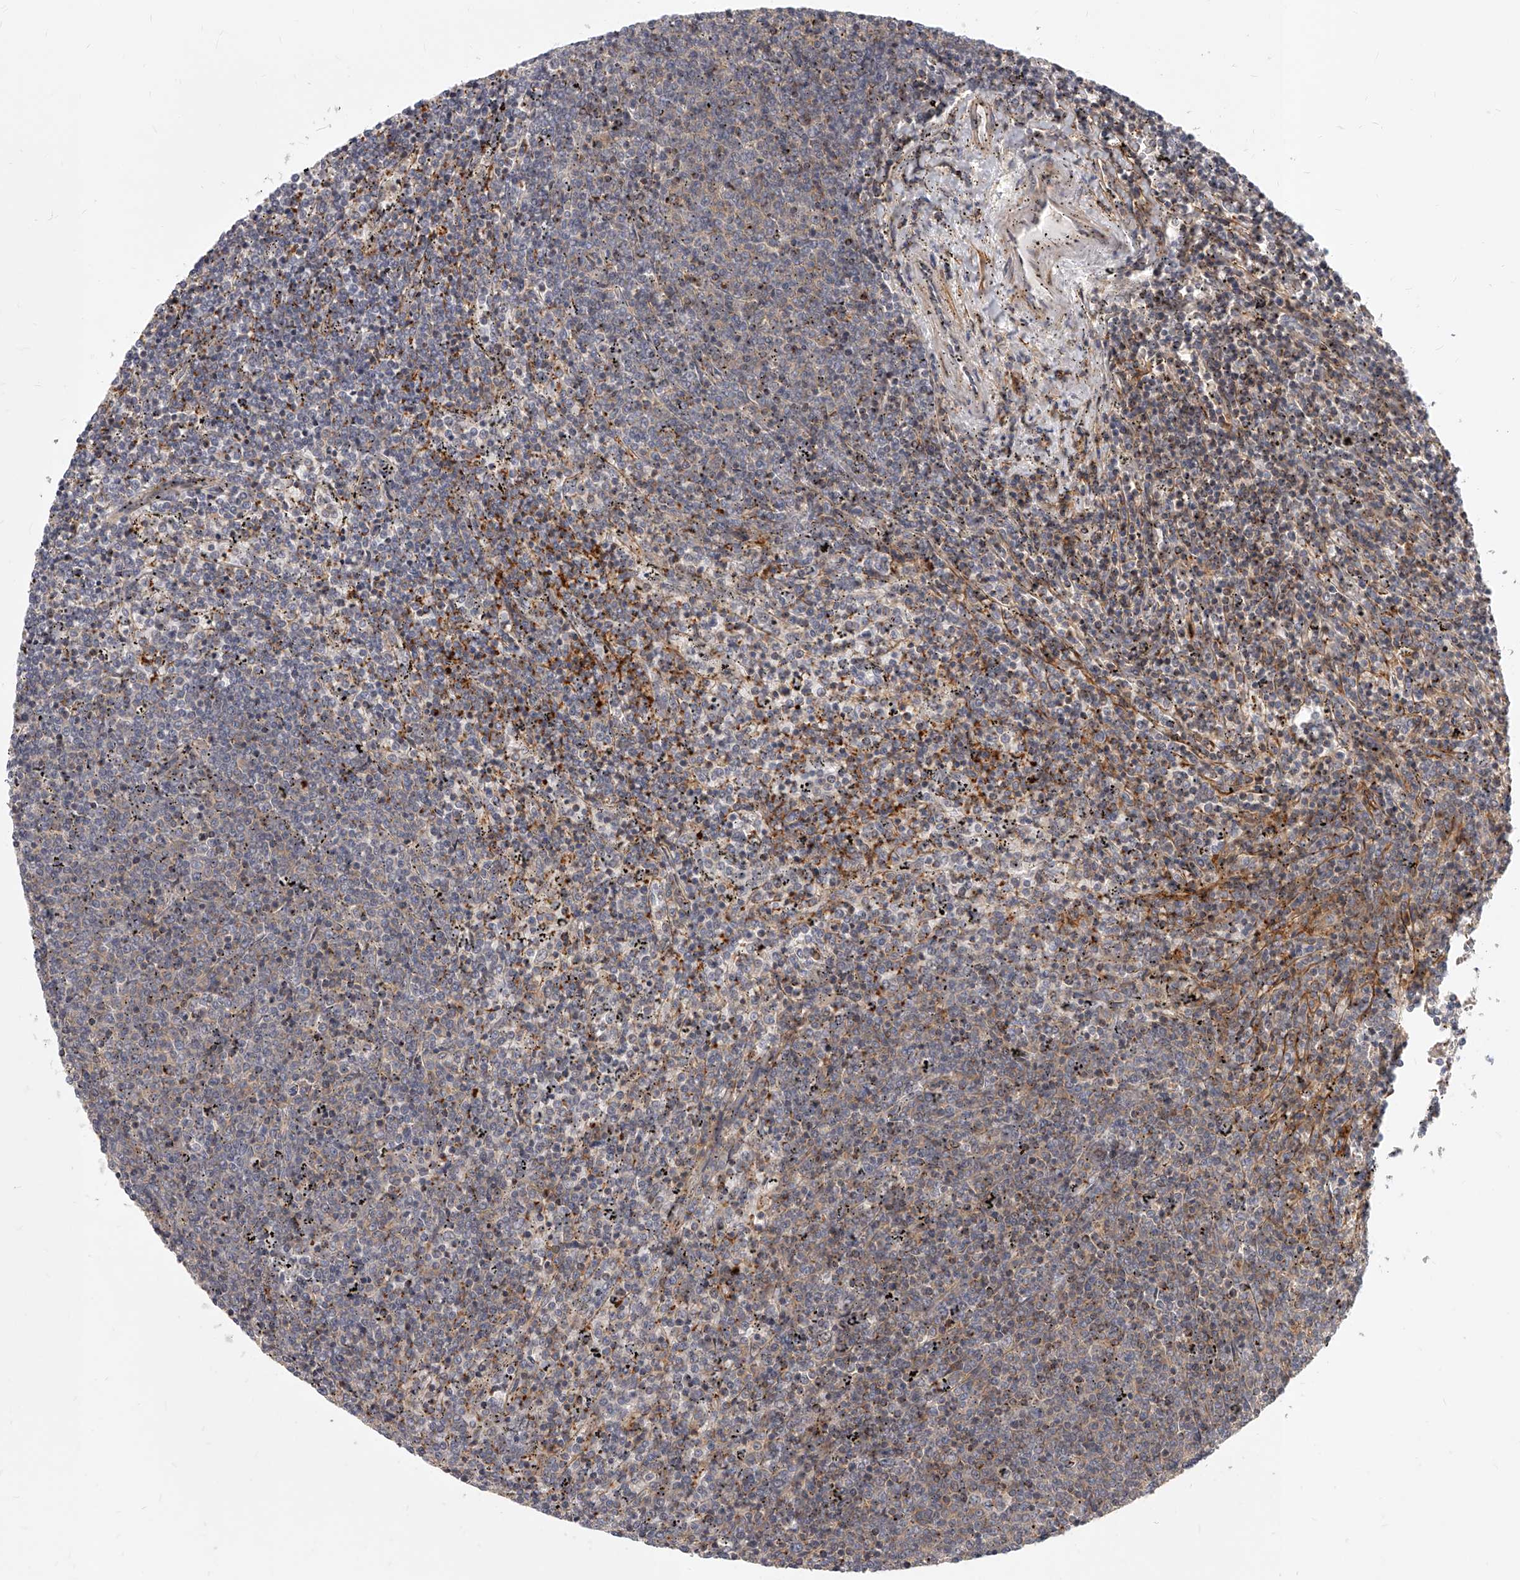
{"staining": {"intensity": "weak", "quantity": "25%-75%", "location": "cytoplasmic/membranous"}, "tissue": "lymphoma", "cell_type": "Tumor cells", "image_type": "cancer", "snomed": [{"axis": "morphology", "description": "Malignant lymphoma, non-Hodgkin's type, Low grade"}, {"axis": "topography", "description": "Spleen"}], "caption": "This micrograph exhibits immunohistochemistry (IHC) staining of lymphoma, with low weak cytoplasmic/membranous staining in approximately 25%-75% of tumor cells.", "gene": "SLC37A1", "patient": {"sex": "female", "age": 50}}